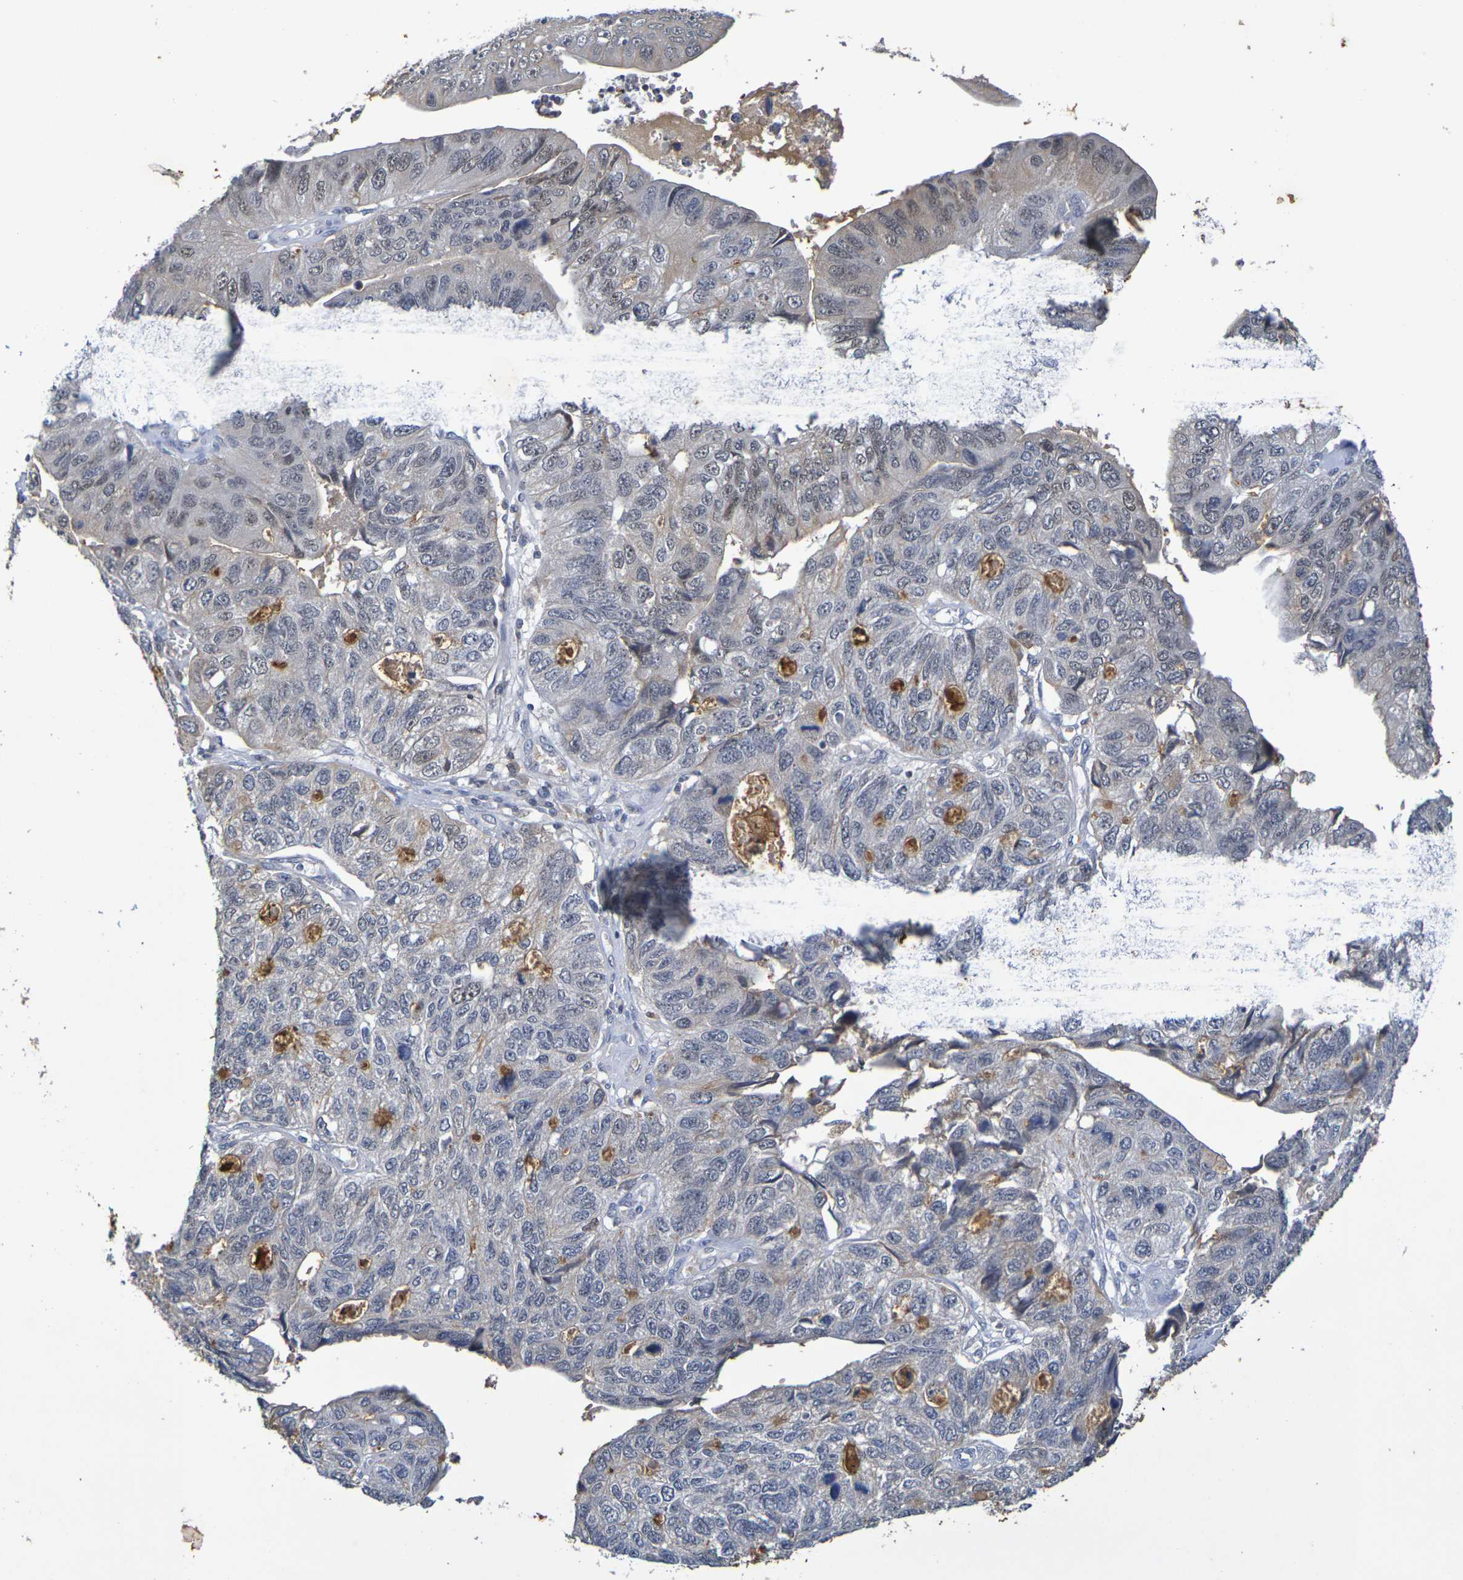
{"staining": {"intensity": "weak", "quantity": "25%-75%", "location": "cytoplasmic/membranous,nuclear"}, "tissue": "stomach cancer", "cell_type": "Tumor cells", "image_type": "cancer", "snomed": [{"axis": "morphology", "description": "Adenocarcinoma, NOS"}, {"axis": "topography", "description": "Stomach"}], "caption": "A low amount of weak cytoplasmic/membranous and nuclear staining is seen in about 25%-75% of tumor cells in stomach adenocarcinoma tissue.", "gene": "TERF2", "patient": {"sex": "male", "age": 59}}